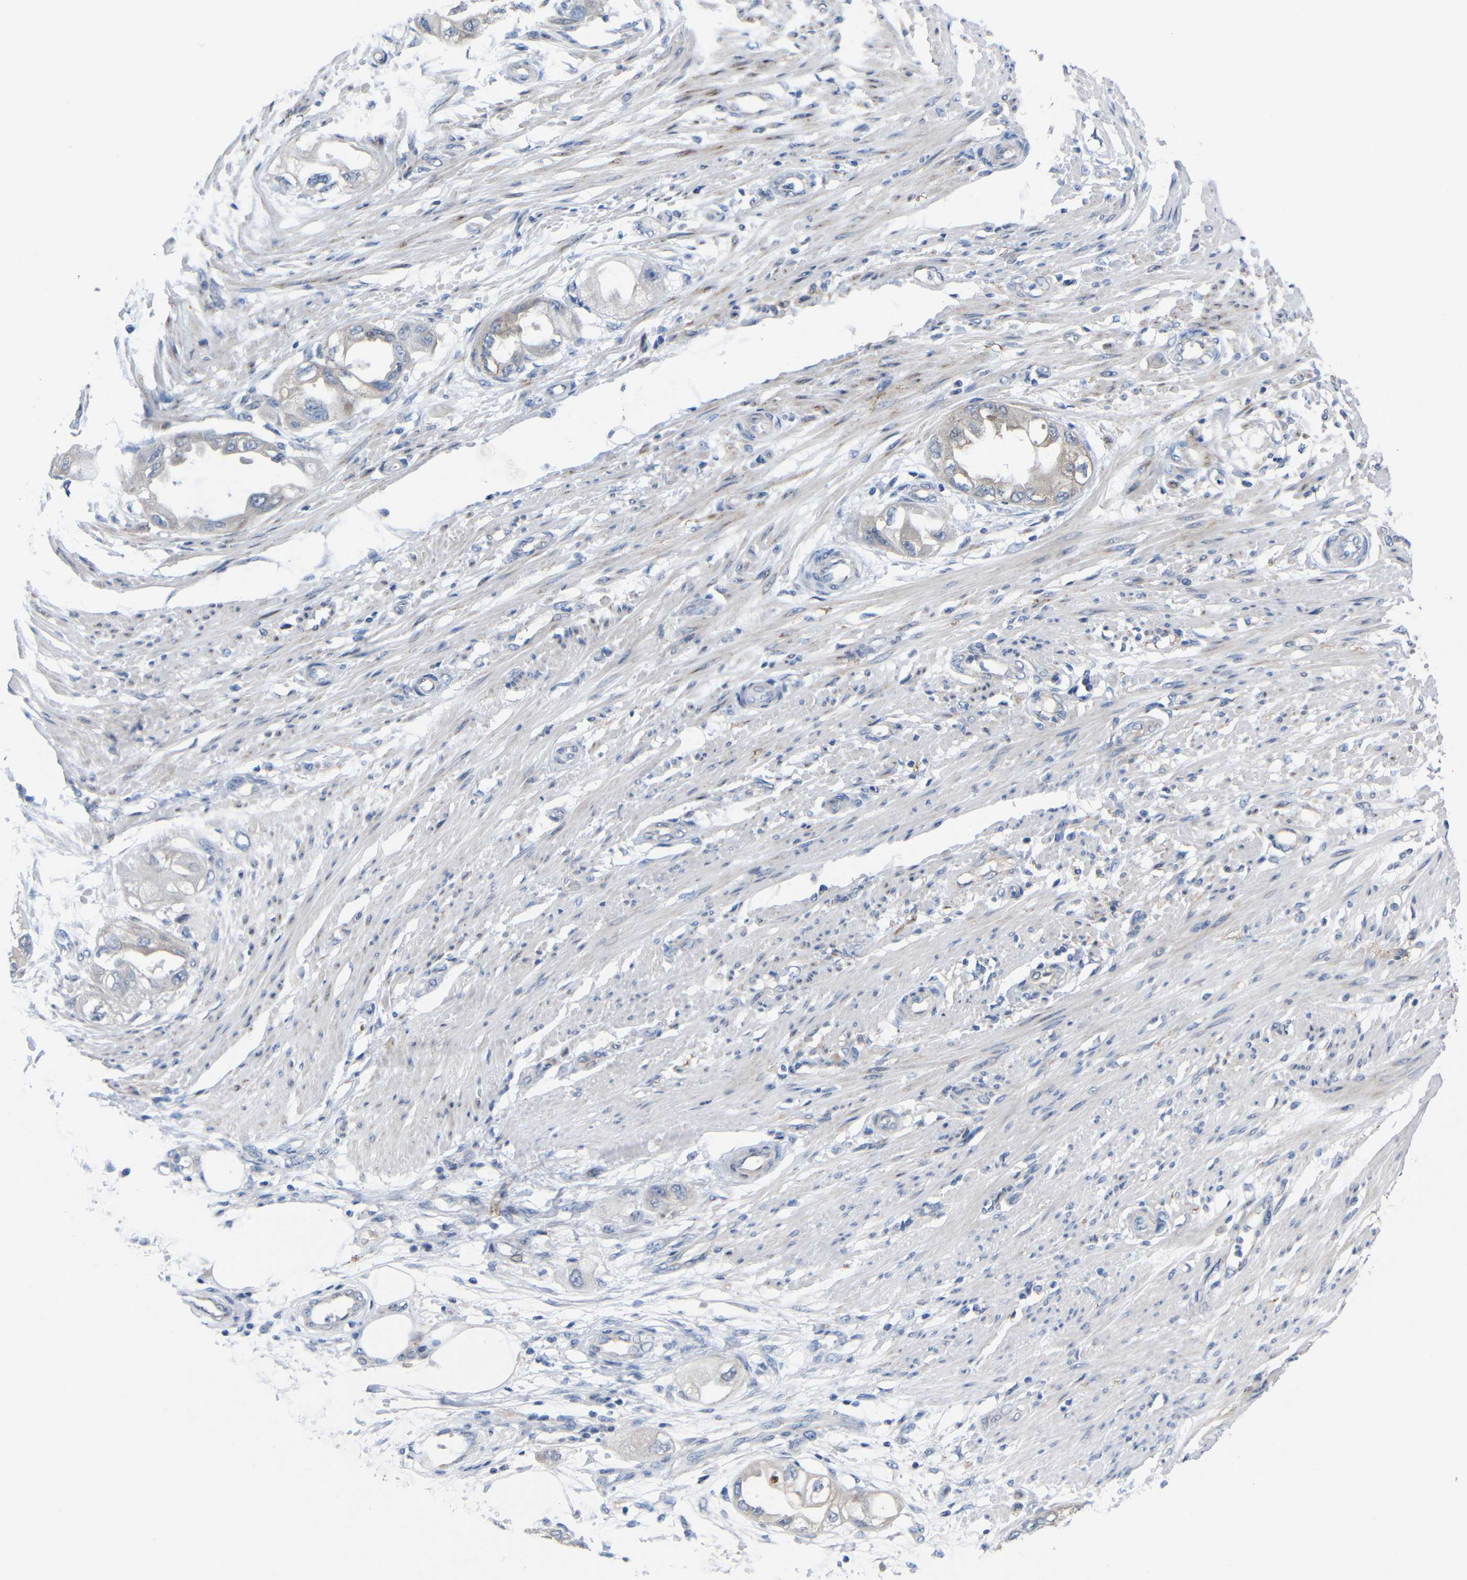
{"staining": {"intensity": "negative", "quantity": "none", "location": "none"}, "tissue": "endometrial cancer", "cell_type": "Tumor cells", "image_type": "cancer", "snomed": [{"axis": "morphology", "description": "Adenocarcinoma, NOS"}, {"axis": "topography", "description": "Endometrium"}], "caption": "The IHC histopathology image has no significant positivity in tumor cells of adenocarcinoma (endometrial) tissue.", "gene": "CMTM1", "patient": {"sex": "female", "age": 67}}